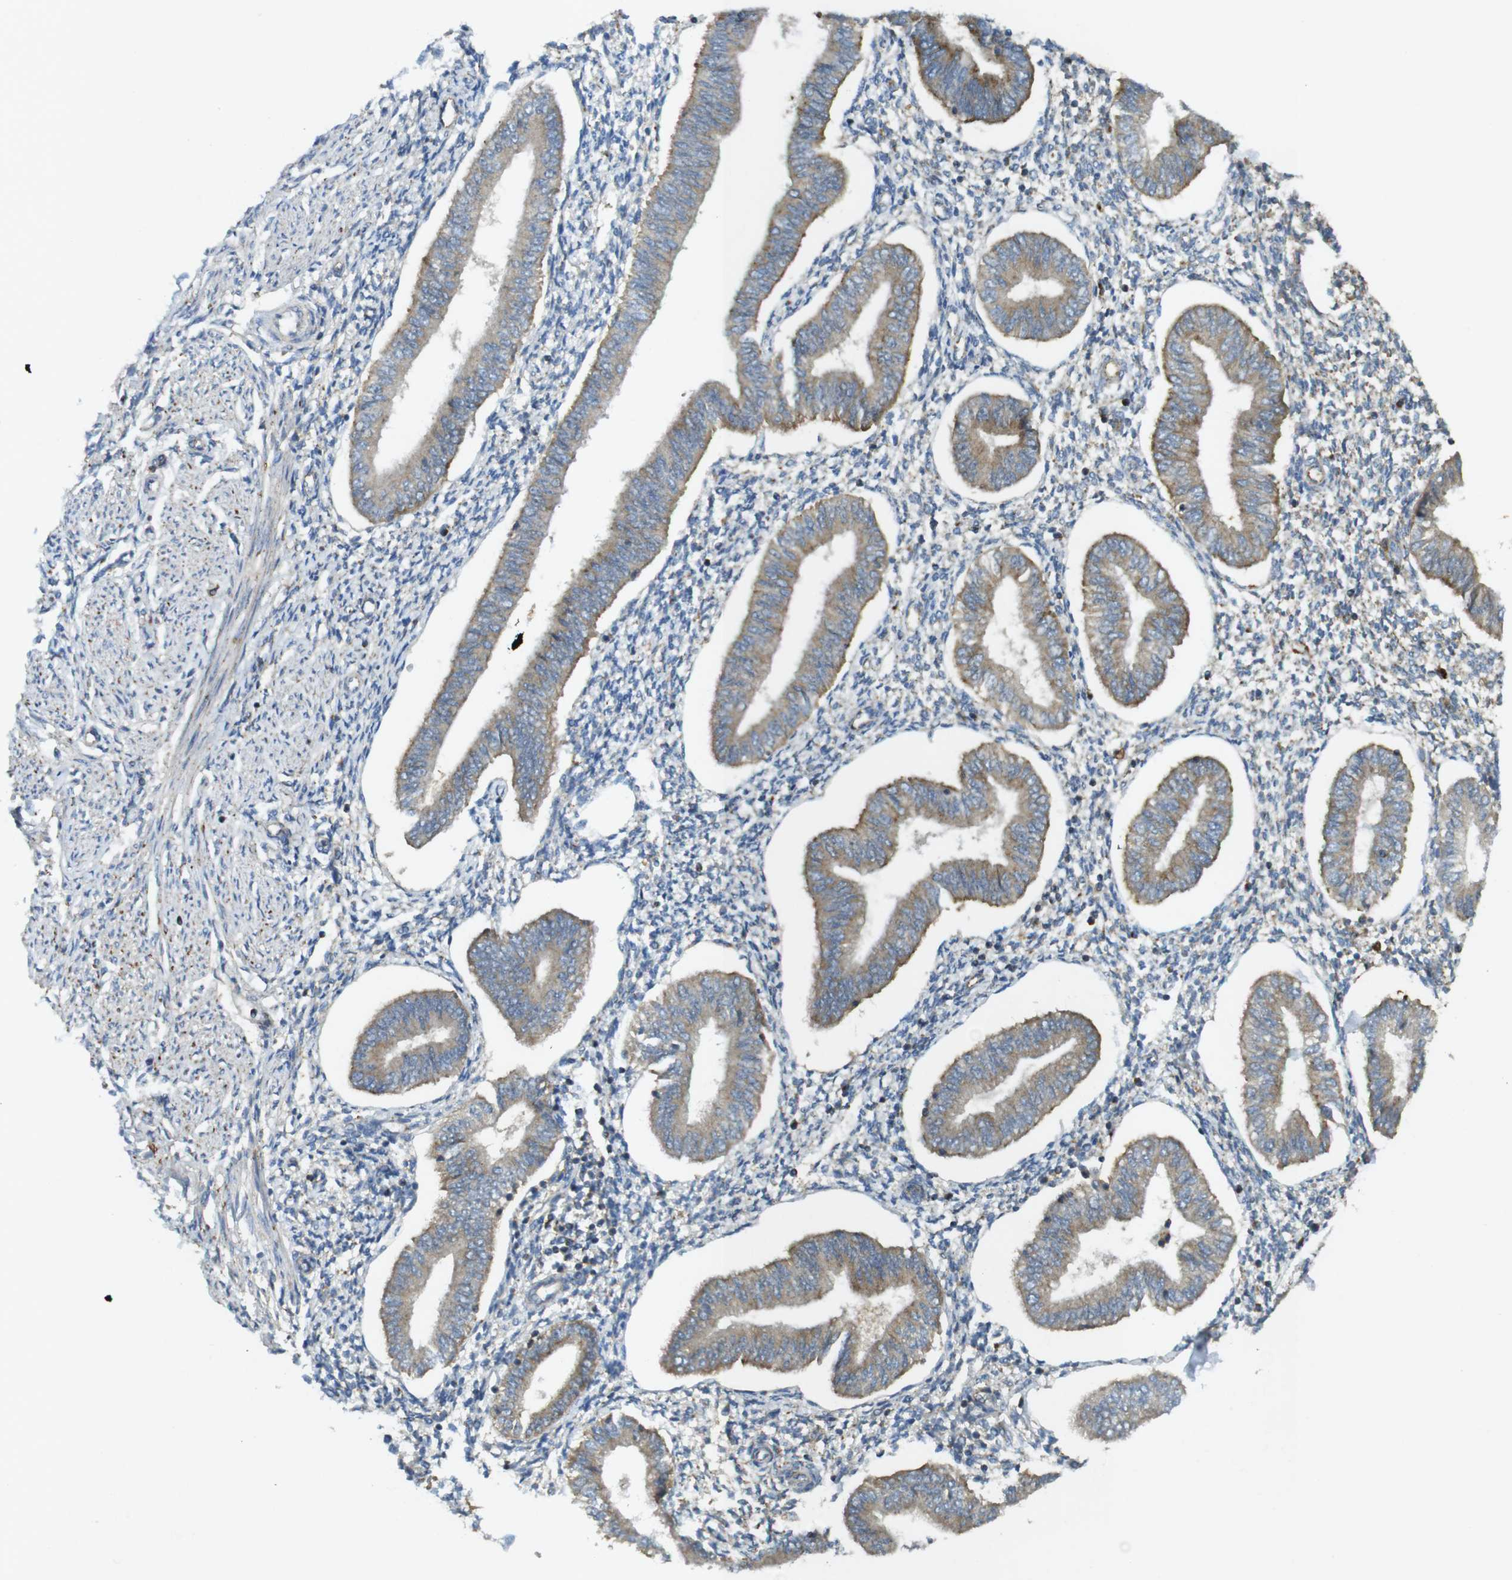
{"staining": {"intensity": "moderate", "quantity": "<25%", "location": "cytoplasmic/membranous"}, "tissue": "endometrium", "cell_type": "Cells in endometrial stroma", "image_type": "normal", "snomed": [{"axis": "morphology", "description": "Normal tissue, NOS"}, {"axis": "topography", "description": "Endometrium"}], "caption": "The immunohistochemical stain labels moderate cytoplasmic/membranous positivity in cells in endometrial stroma of normal endometrium.", "gene": "LAMP1", "patient": {"sex": "female", "age": 50}}